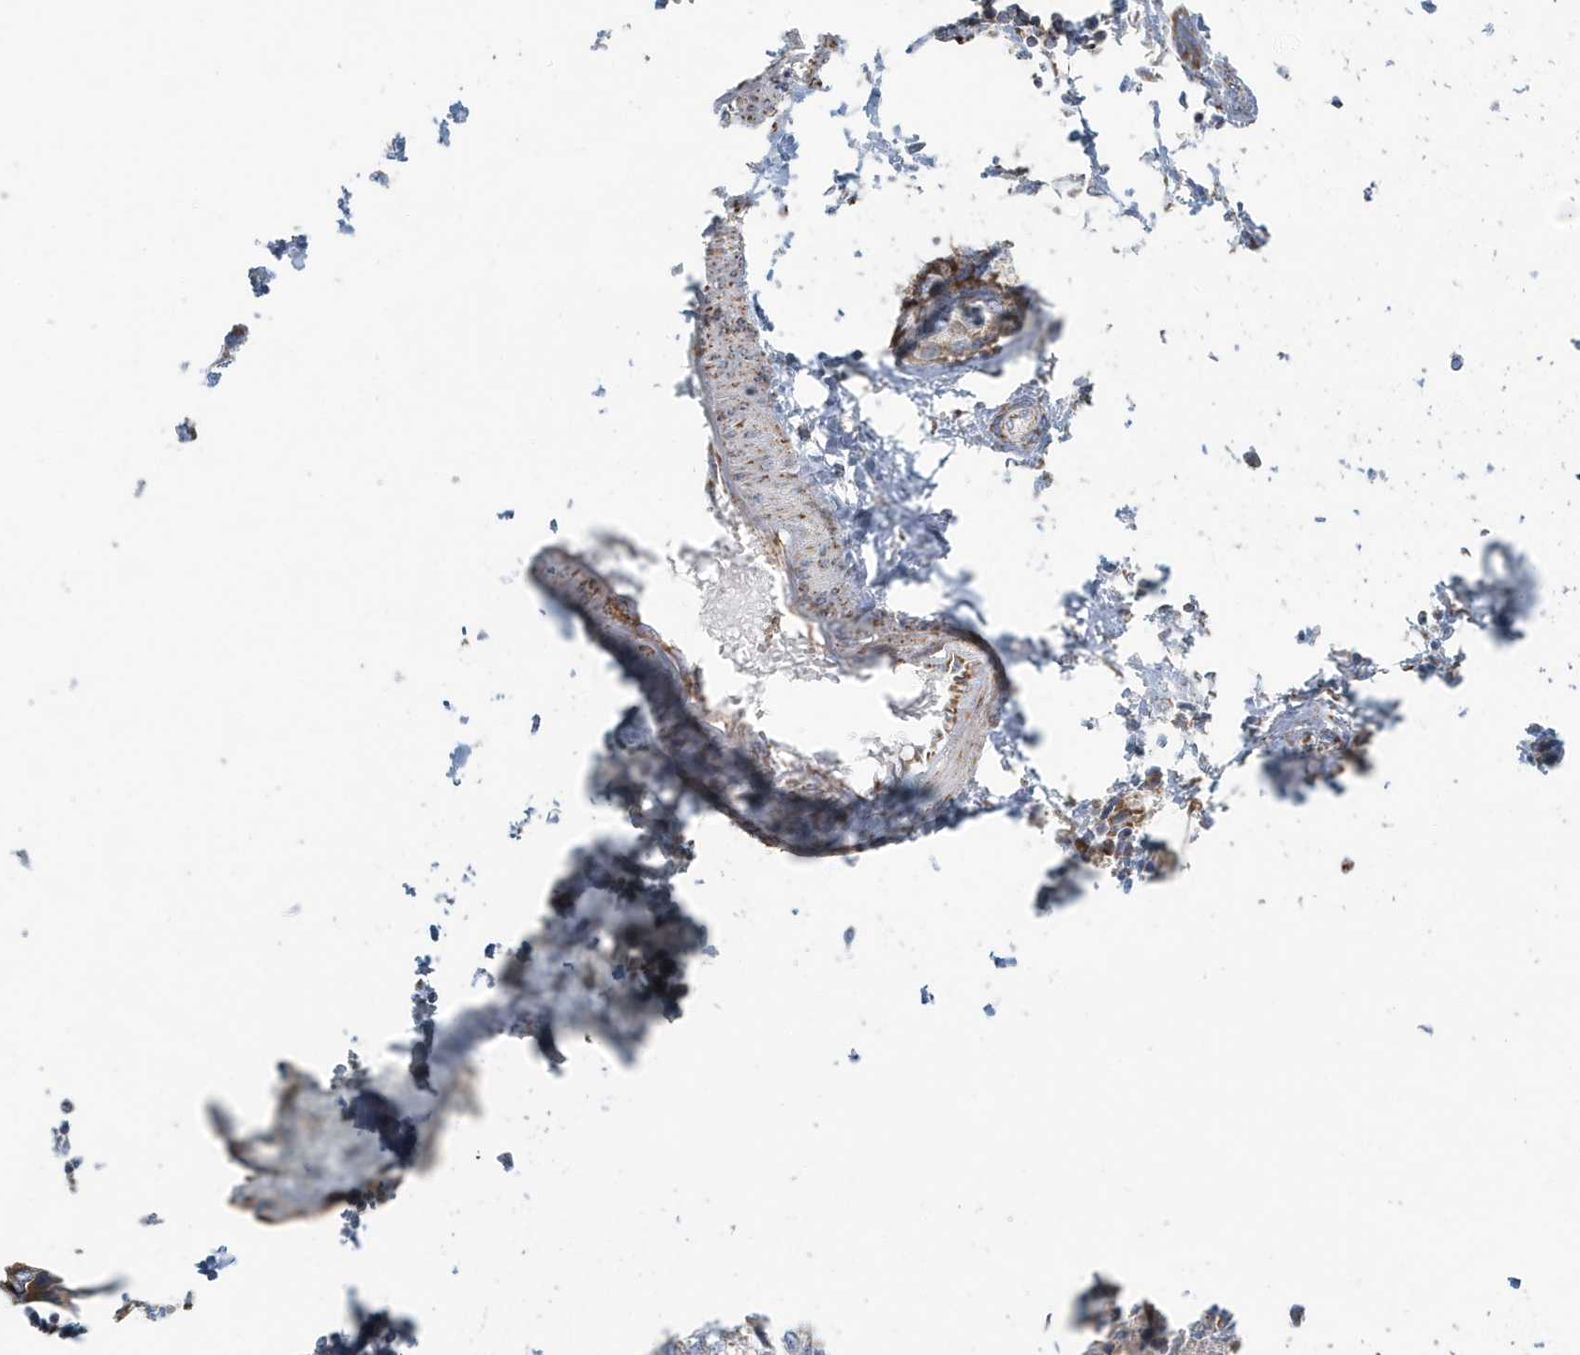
{"staining": {"intensity": "moderate", "quantity": ">75%", "location": "cytoplasmic/membranous"}, "tissue": "urothelial cancer", "cell_type": "Tumor cells", "image_type": "cancer", "snomed": [{"axis": "morphology", "description": "Urothelial carcinoma, High grade"}, {"axis": "topography", "description": "Urinary bladder"}], "caption": "This image exhibits immunohistochemistry staining of high-grade urothelial carcinoma, with medium moderate cytoplasmic/membranous expression in about >75% of tumor cells.", "gene": "RAB11FIP3", "patient": {"sex": "male", "age": 64}}